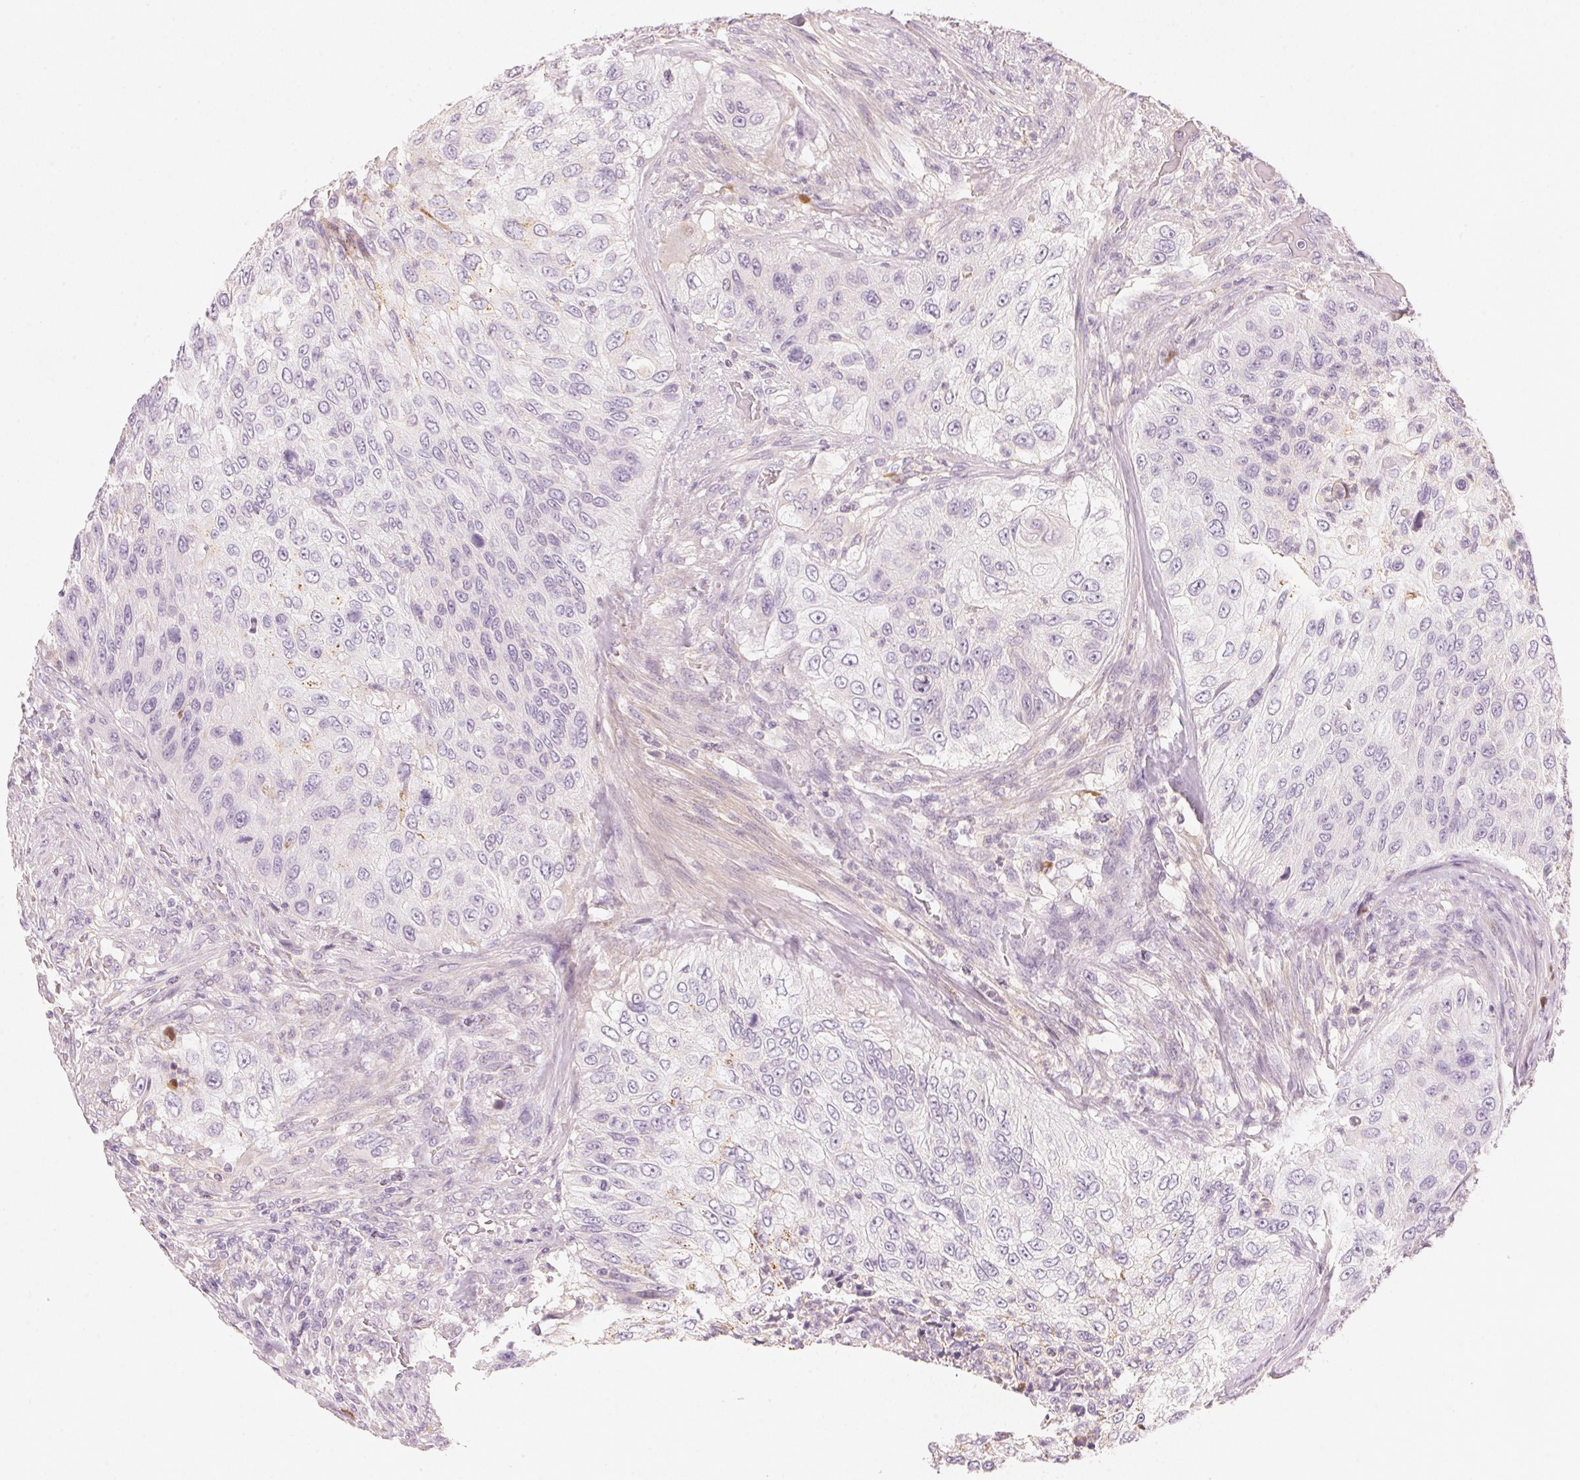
{"staining": {"intensity": "negative", "quantity": "none", "location": "none"}, "tissue": "urothelial cancer", "cell_type": "Tumor cells", "image_type": "cancer", "snomed": [{"axis": "morphology", "description": "Urothelial carcinoma, High grade"}, {"axis": "topography", "description": "Urinary bladder"}], "caption": "Photomicrograph shows no significant protein expression in tumor cells of urothelial cancer.", "gene": "RMDN2", "patient": {"sex": "female", "age": 60}}